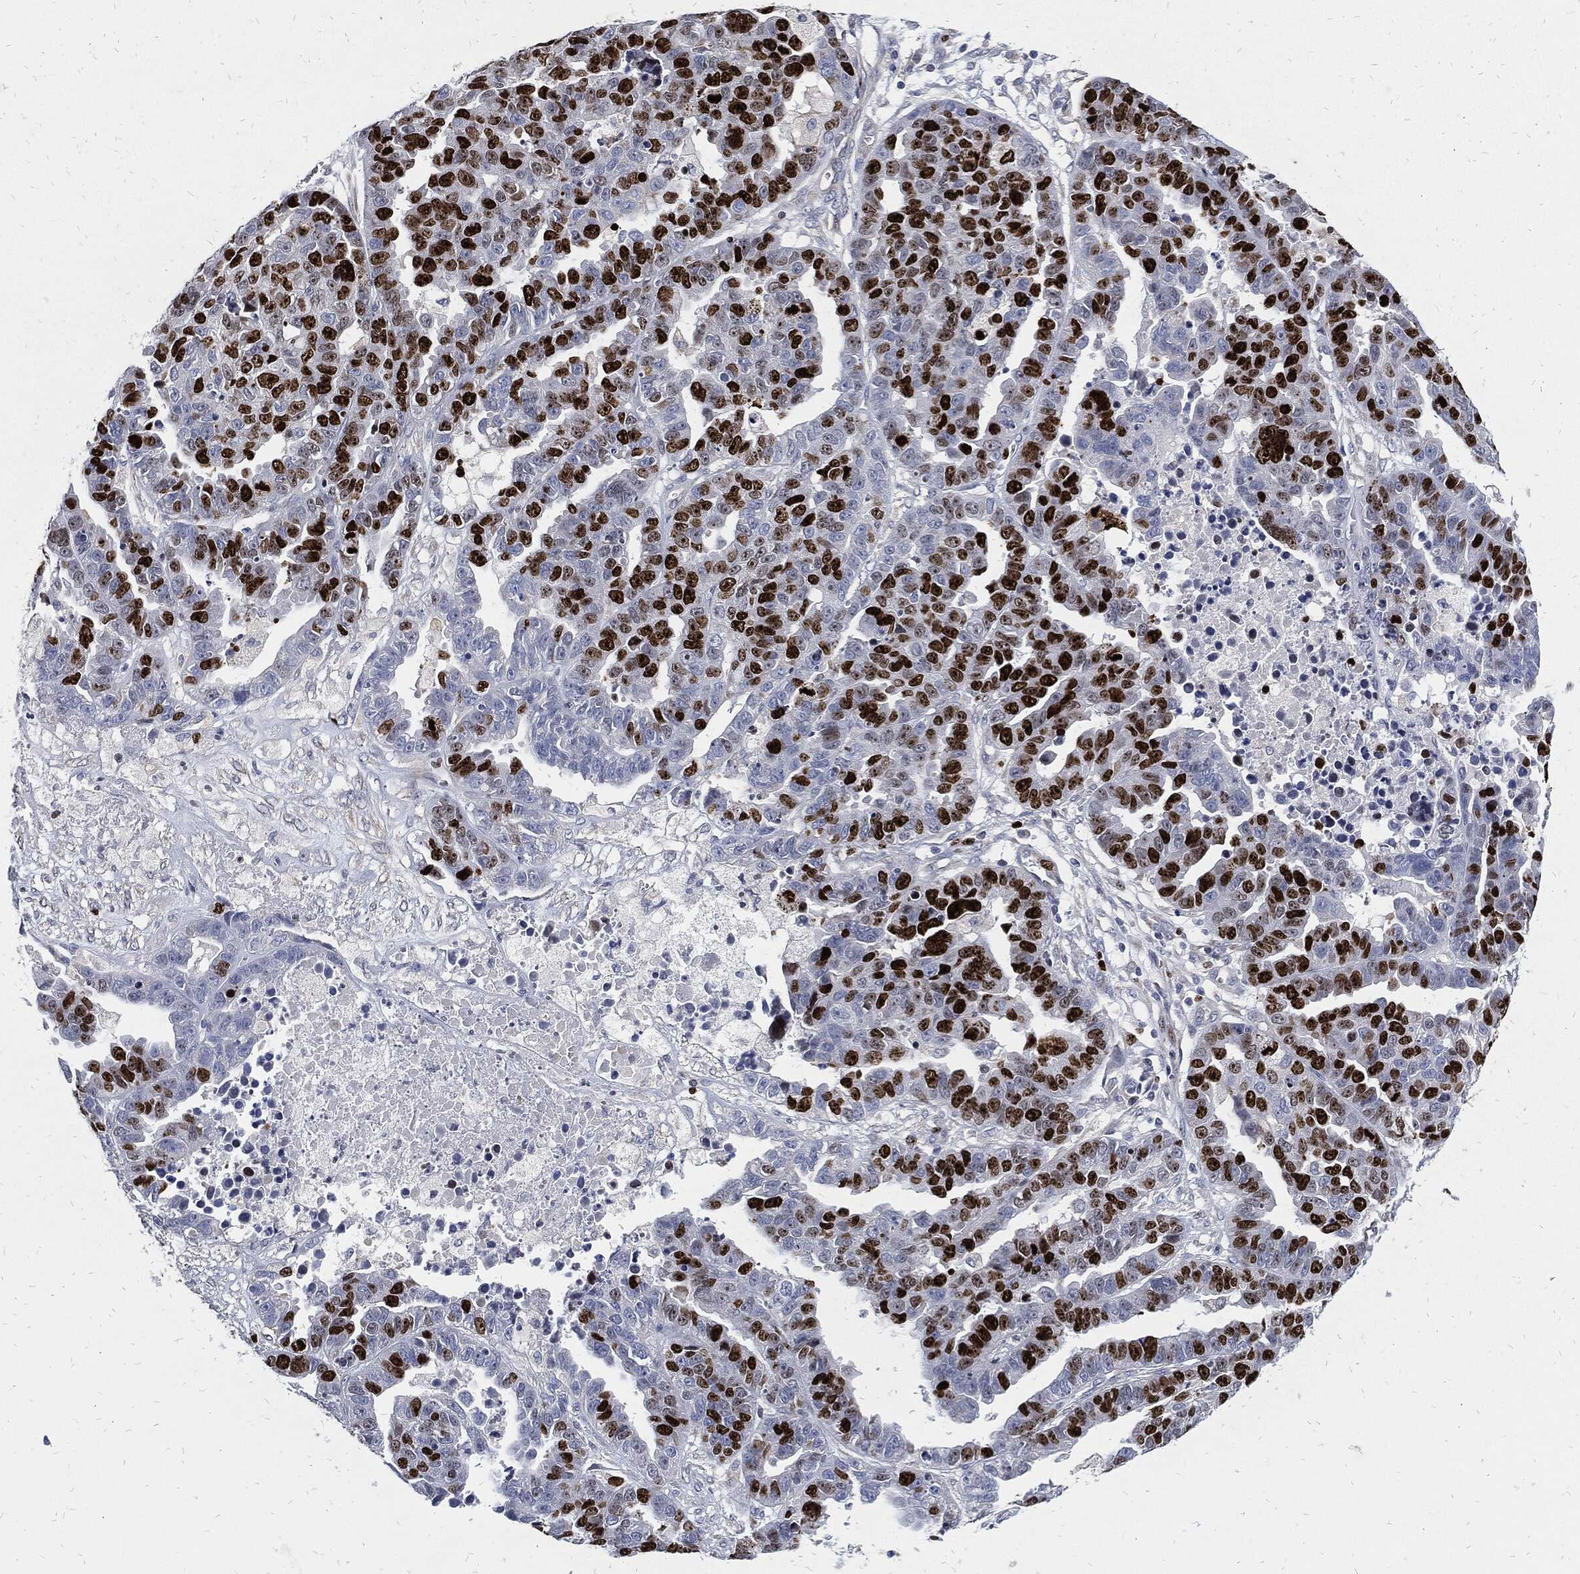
{"staining": {"intensity": "strong", "quantity": "25%-75%", "location": "nuclear"}, "tissue": "ovarian cancer", "cell_type": "Tumor cells", "image_type": "cancer", "snomed": [{"axis": "morphology", "description": "Cystadenocarcinoma, serous, NOS"}, {"axis": "topography", "description": "Ovary"}], "caption": "Protein staining shows strong nuclear staining in about 25%-75% of tumor cells in ovarian cancer (serous cystadenocarcinoma).", "gene": "MKI67", "patient": {"sex": "female", "age": 87}}